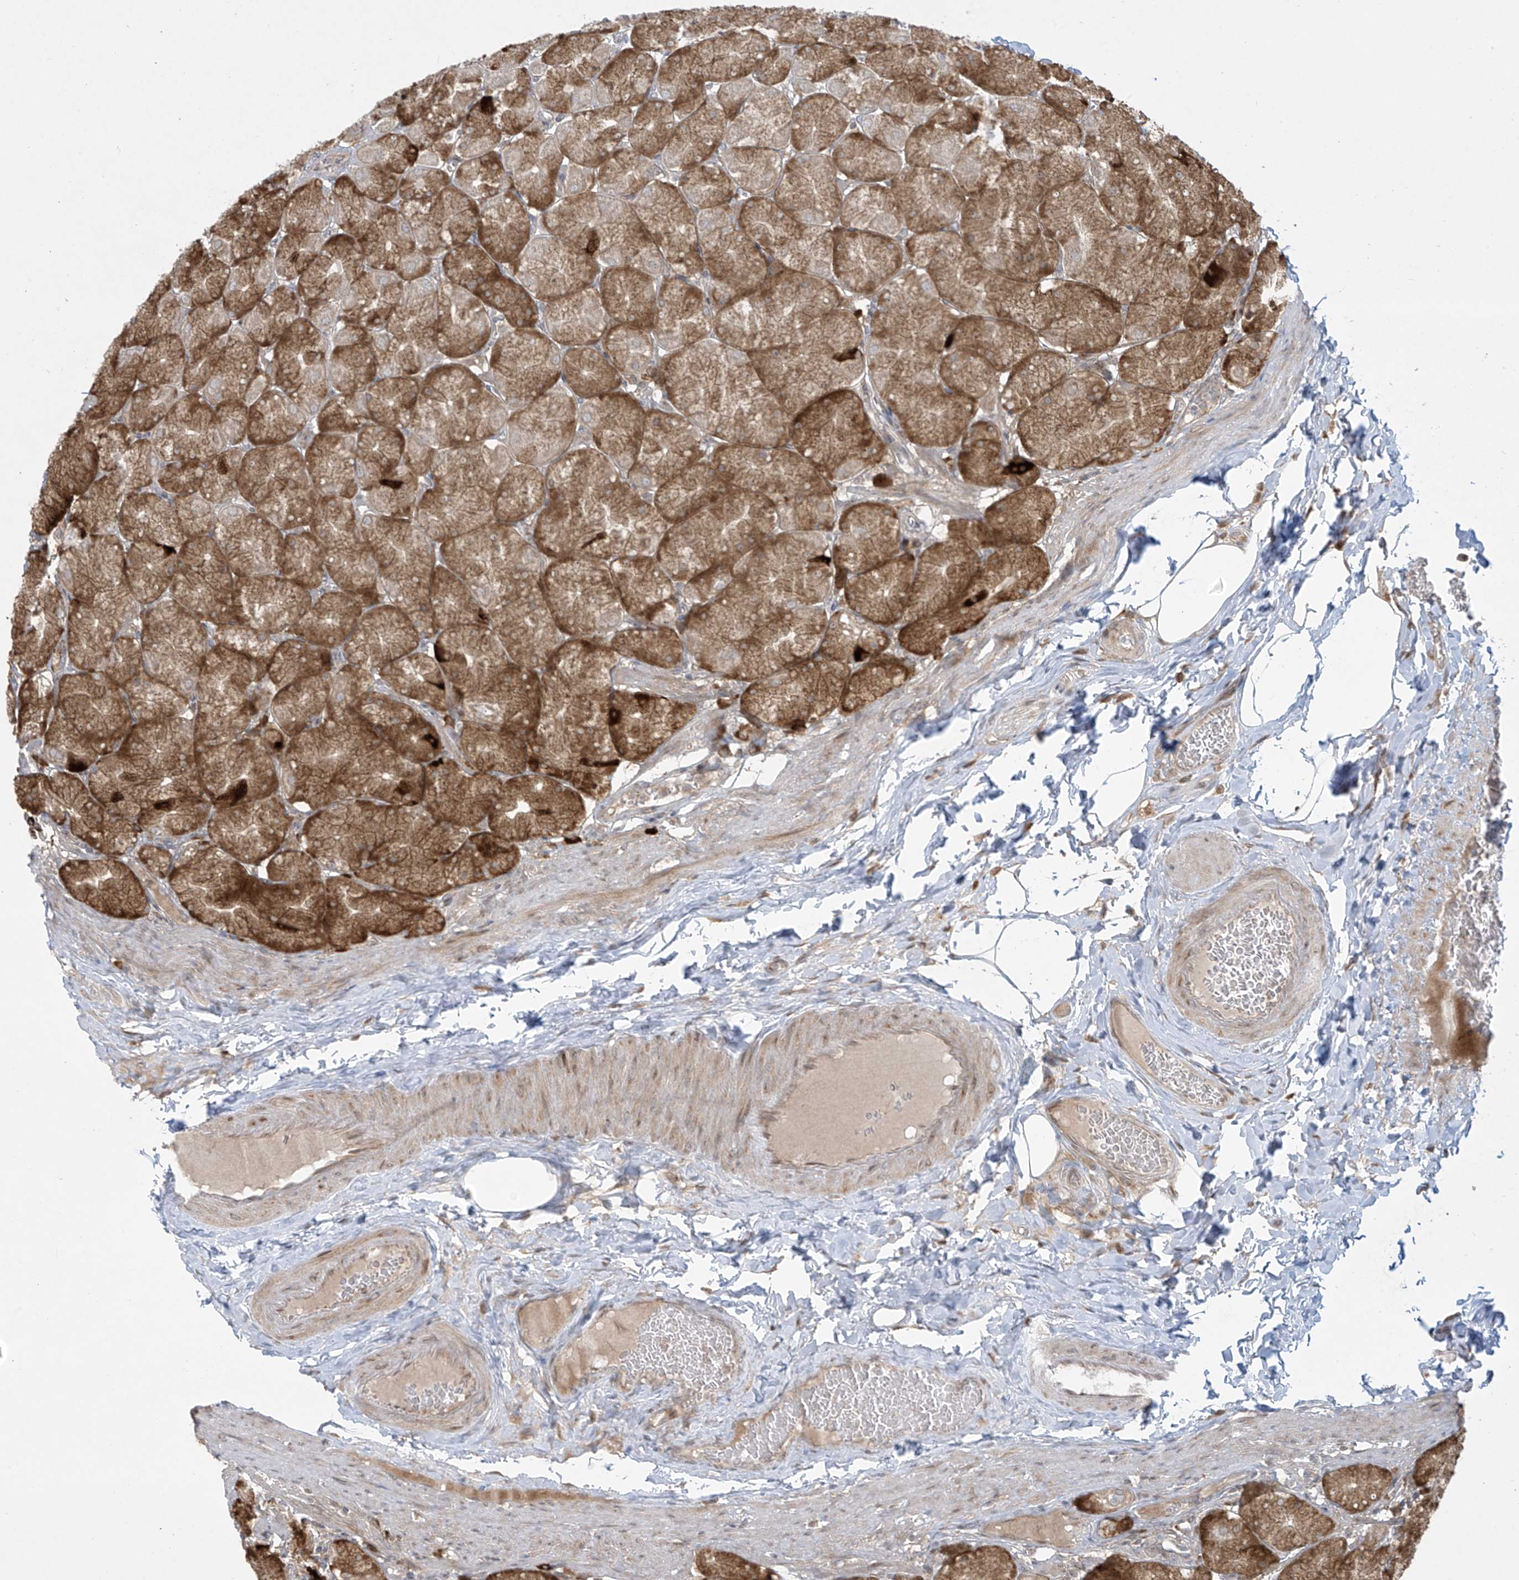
{"staining": {"intensity": "moderate", "quantity": ">75%", "location": "cytoplasmic/membranous"}, "tissue": "stomach", "cell_type": "Glandular cells", "image_type": "normal", "snomed": [{"axis": "morphology", "description": "Normal tissue, NOS"}, {"axis": "topography", "description": "Stomach, upper"}], "caption": "This photomicrograph displays IHC staining of normal stomach, with medium moderate cytoplasmic/membranous staining in approximately >75% of glandular cells.", "gene": "PPAT", "patient": {"sex": "female", "age": 56}}